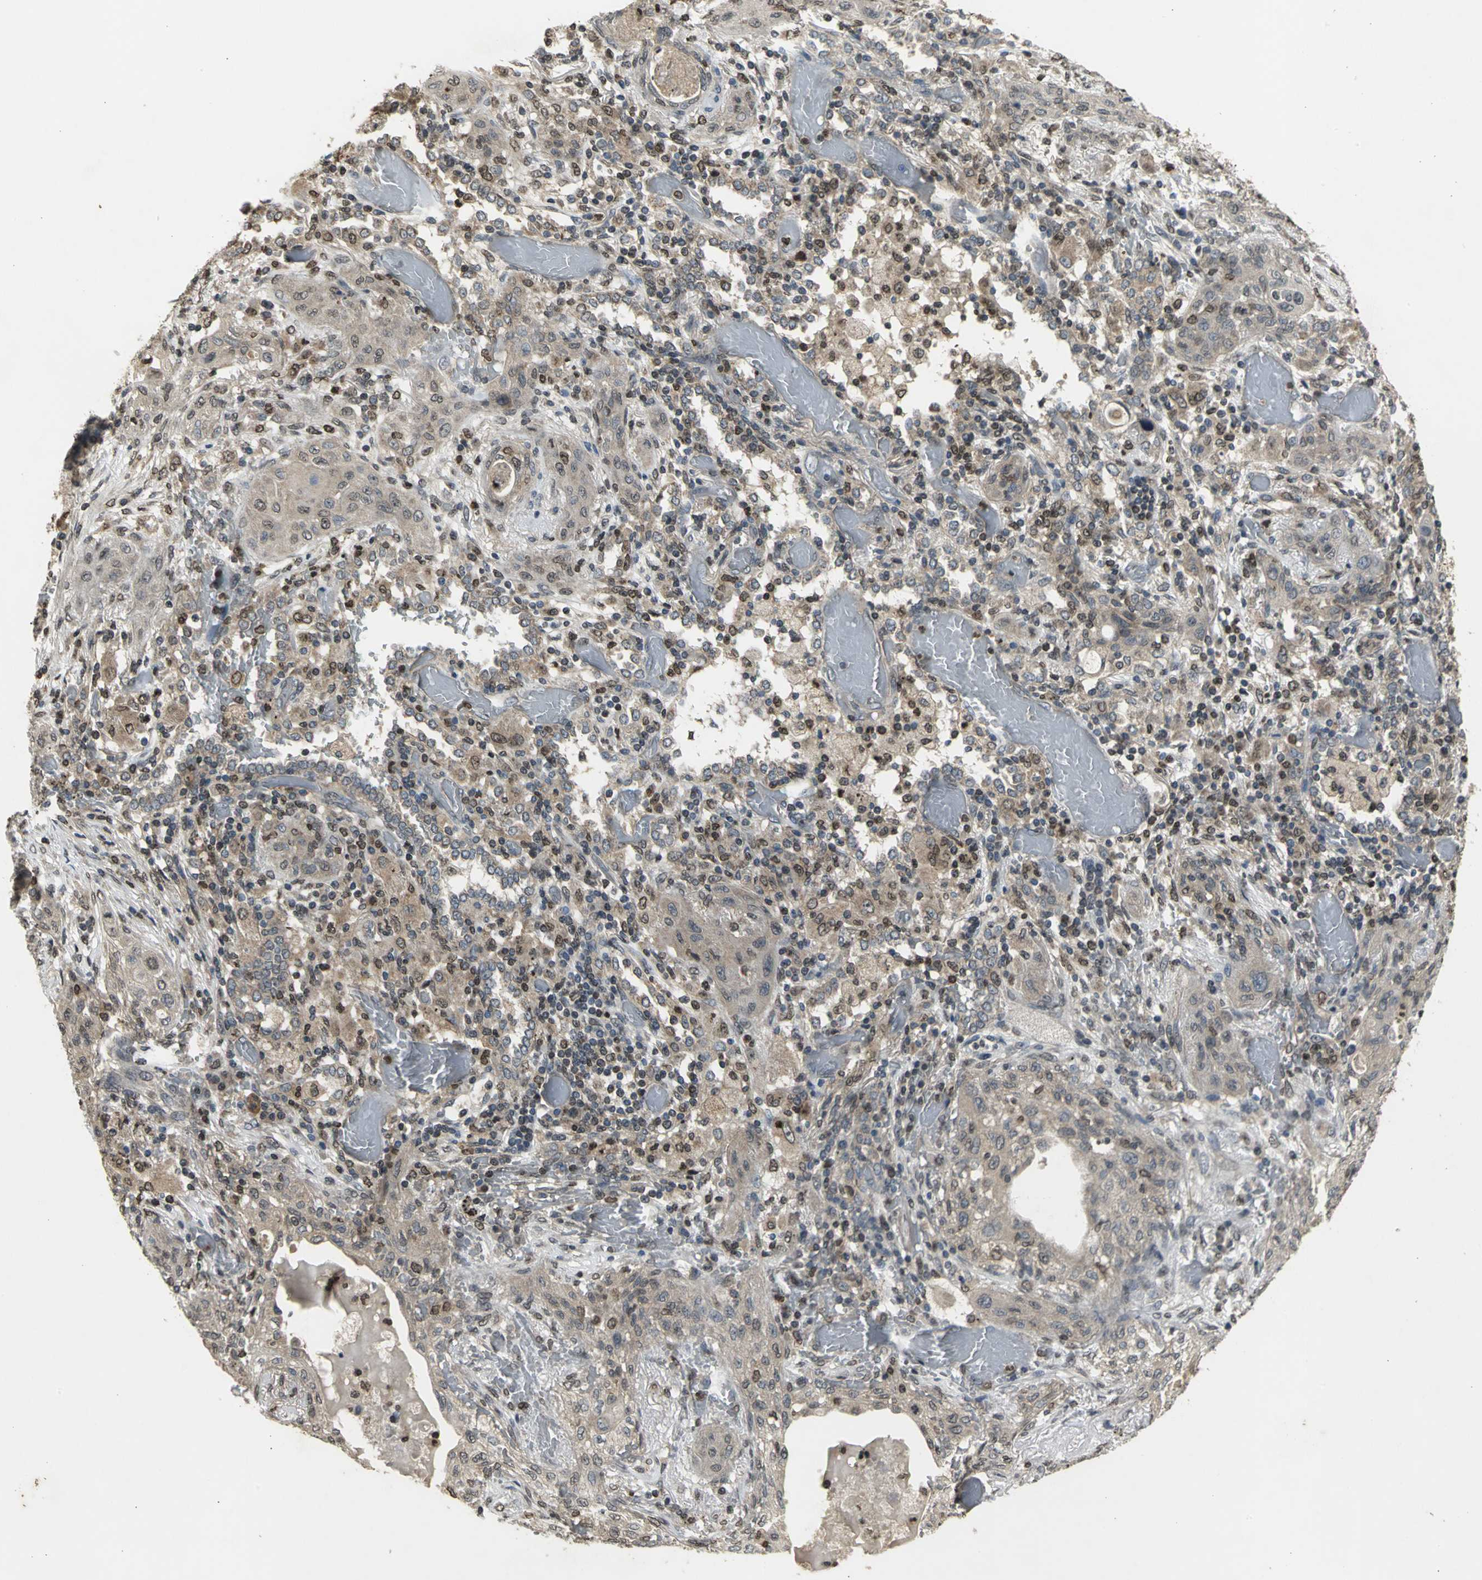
{"staining": {"intensity": "moderate", "quantity": ">75%", "location": "cytoplasmic/membranous,nuclear"}, "tissue": "lung cancer", "cell_type": "Tumor cells", "image_type": "cancer", "snomed": [{"axis": "morphology", "description": "Squamous cell carcinoma, NOS"}, {"axis": "topography", "description": "Lung"}], "caption": "Protein positivity by immunohistochemistry displays moderate cytoplasmic/membranous and nuclear positivity in about >75% of tumor cells in squamous cell carcinoma (lung).", "gene": "AHR", "patient": {"sex": "female", "age": 47}}